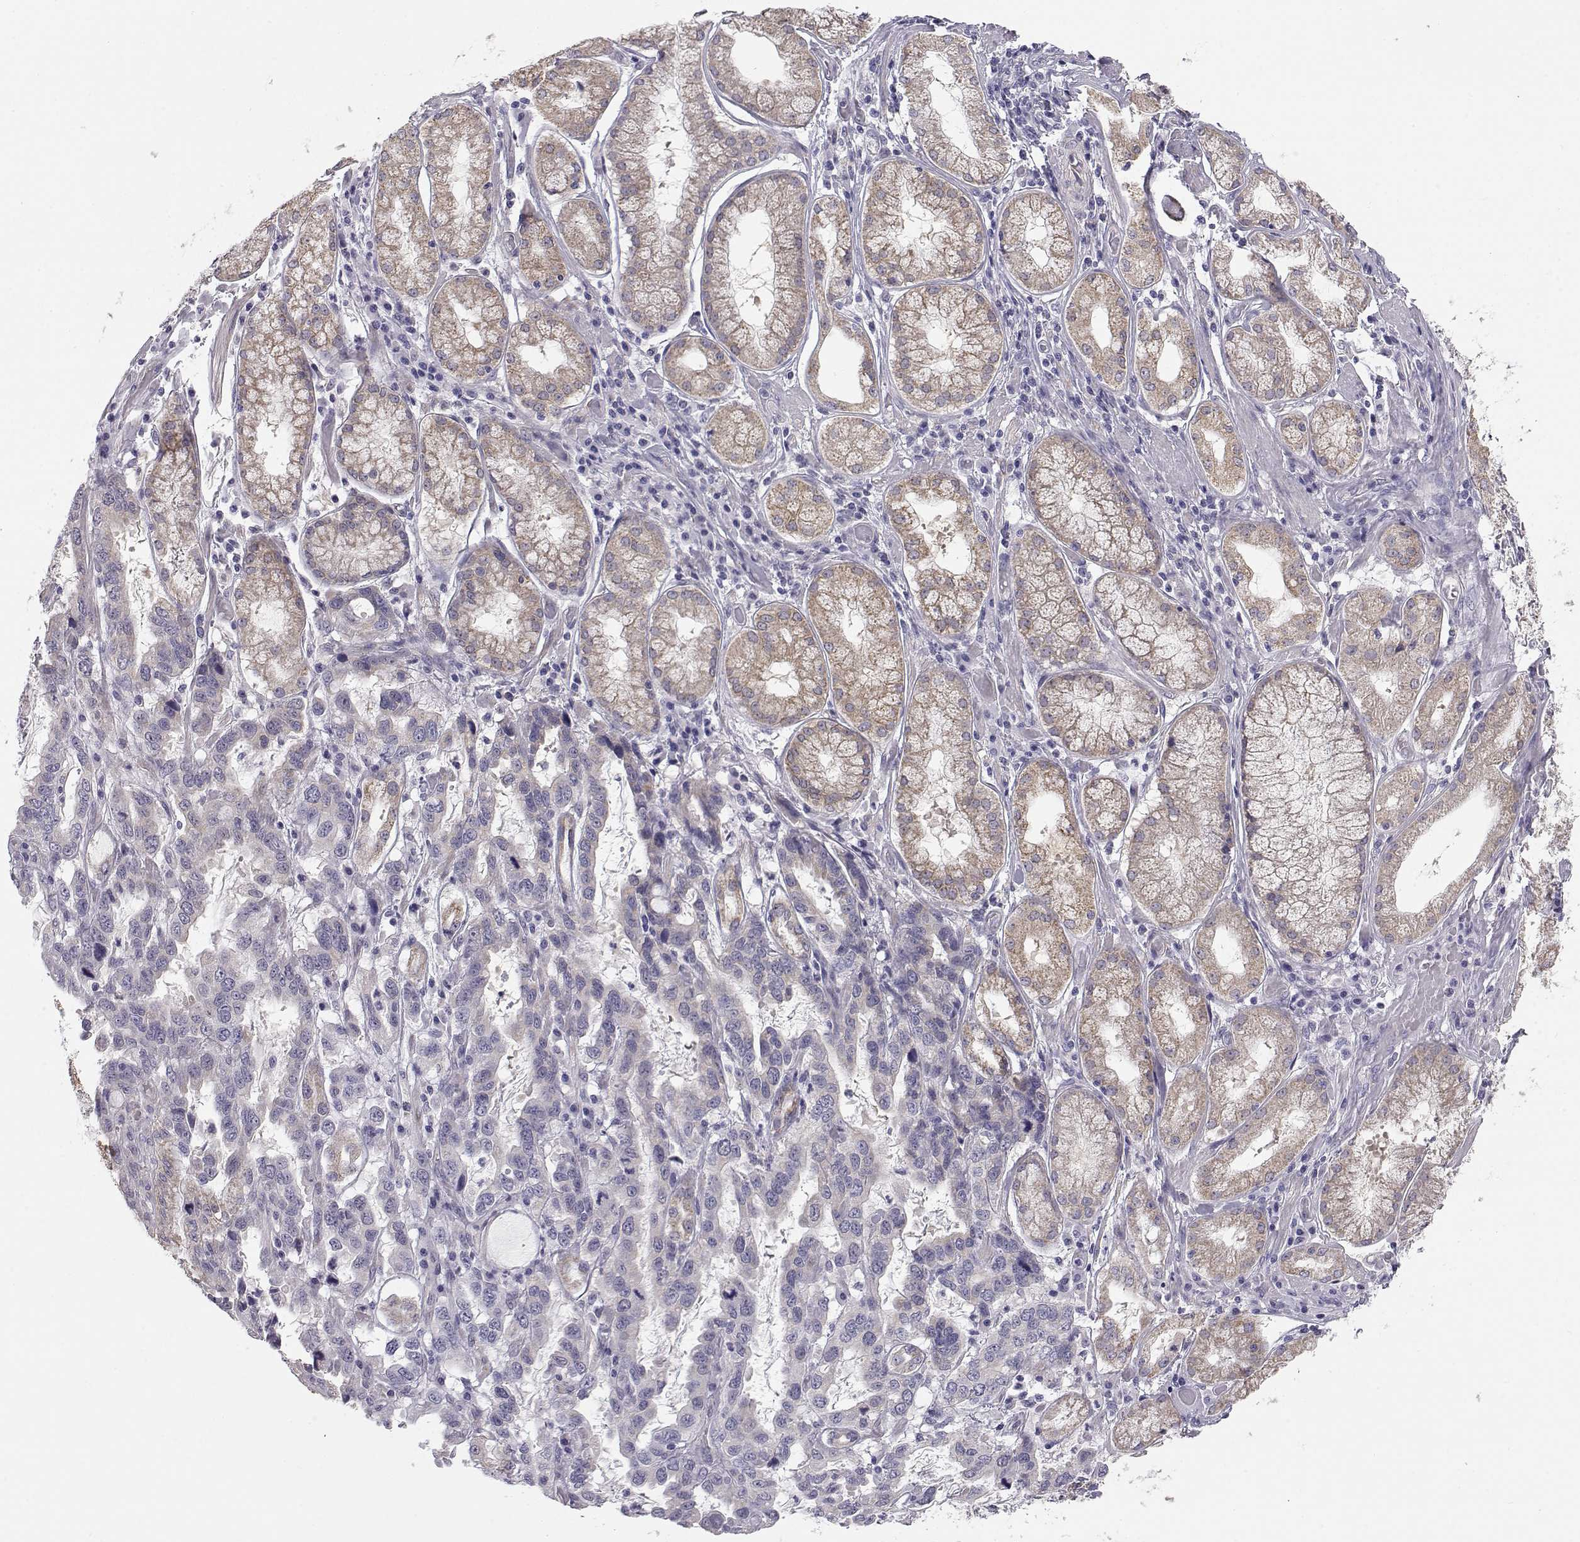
{"staining": {"intensity": "negative", "quantity": "none", "location": "none"}, "tissue": "stomach cancer", "cell_type": "Tumor cells", "image_type": "cancer", "snomed": [{"axis": "morphology", "description": "Adenocarcinoma, NOS"}, {"axis": "topography", "description": "Stomach, lower"}], "caption": "Immunohistochemistry of stomach cancer (adenocarcinoma) demonstrates no expression in tumor cells.", "gene": "KCNMB4", "patient": {"sex": "female", "age": 76}}